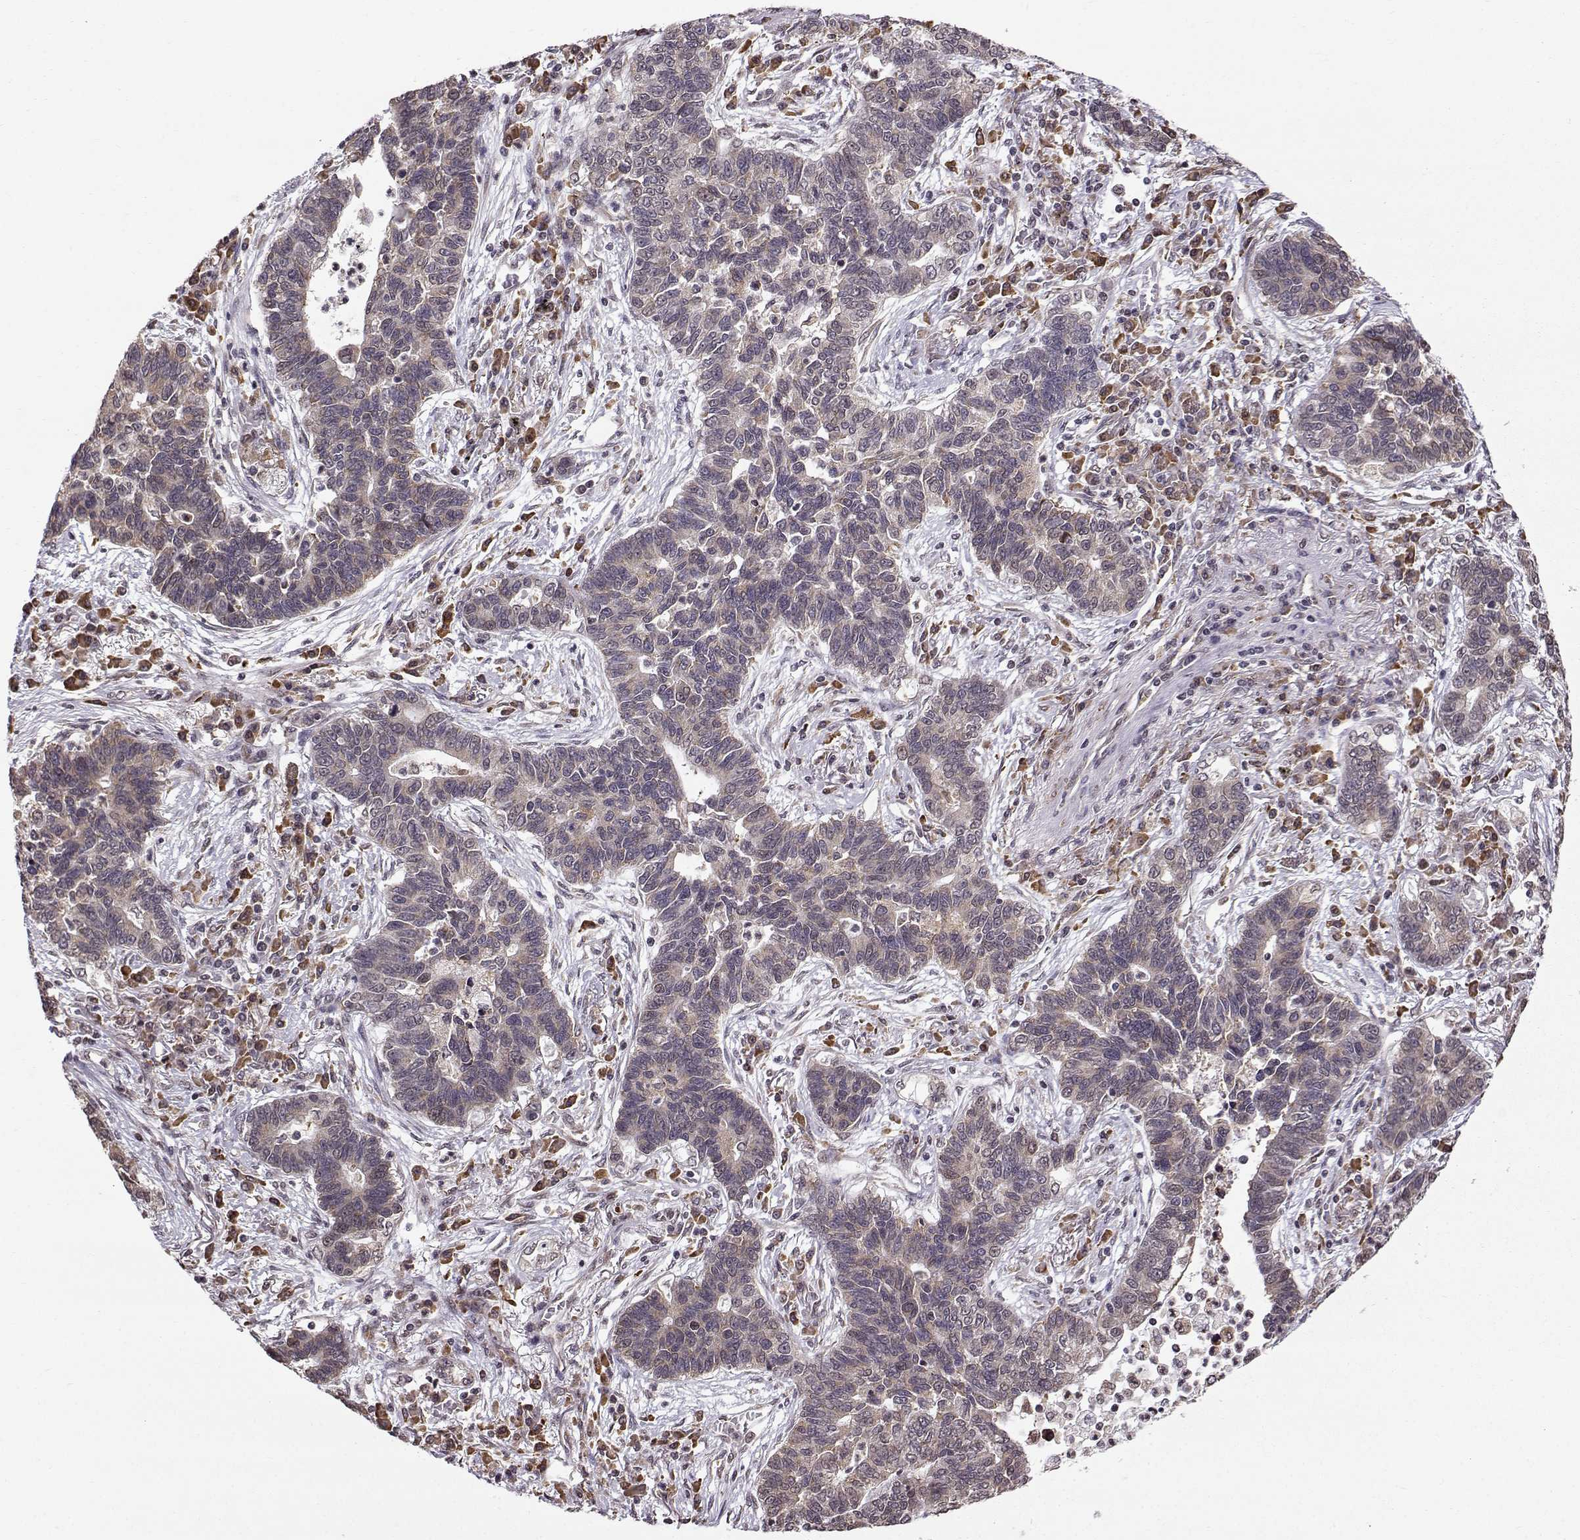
{"staining": {"intensity": "negative", "quantity": "none", "location": "none"}, "tissue": "lung cancer", "cell_type": "Tumor cells", "image_type": "cancer", "snomed": [{"axis": "morphology", "description": "Adenocarcinoma, NOS"}, {"axis": "topography", "description": "Lung"}], "caption": "This is an immunohistochemistry photomicrograph of human adenocarcinoma (lung). There is no positivity in tumor cells.", "gene": "EZH1", "patient": {"sex": "female", "age": 57}}